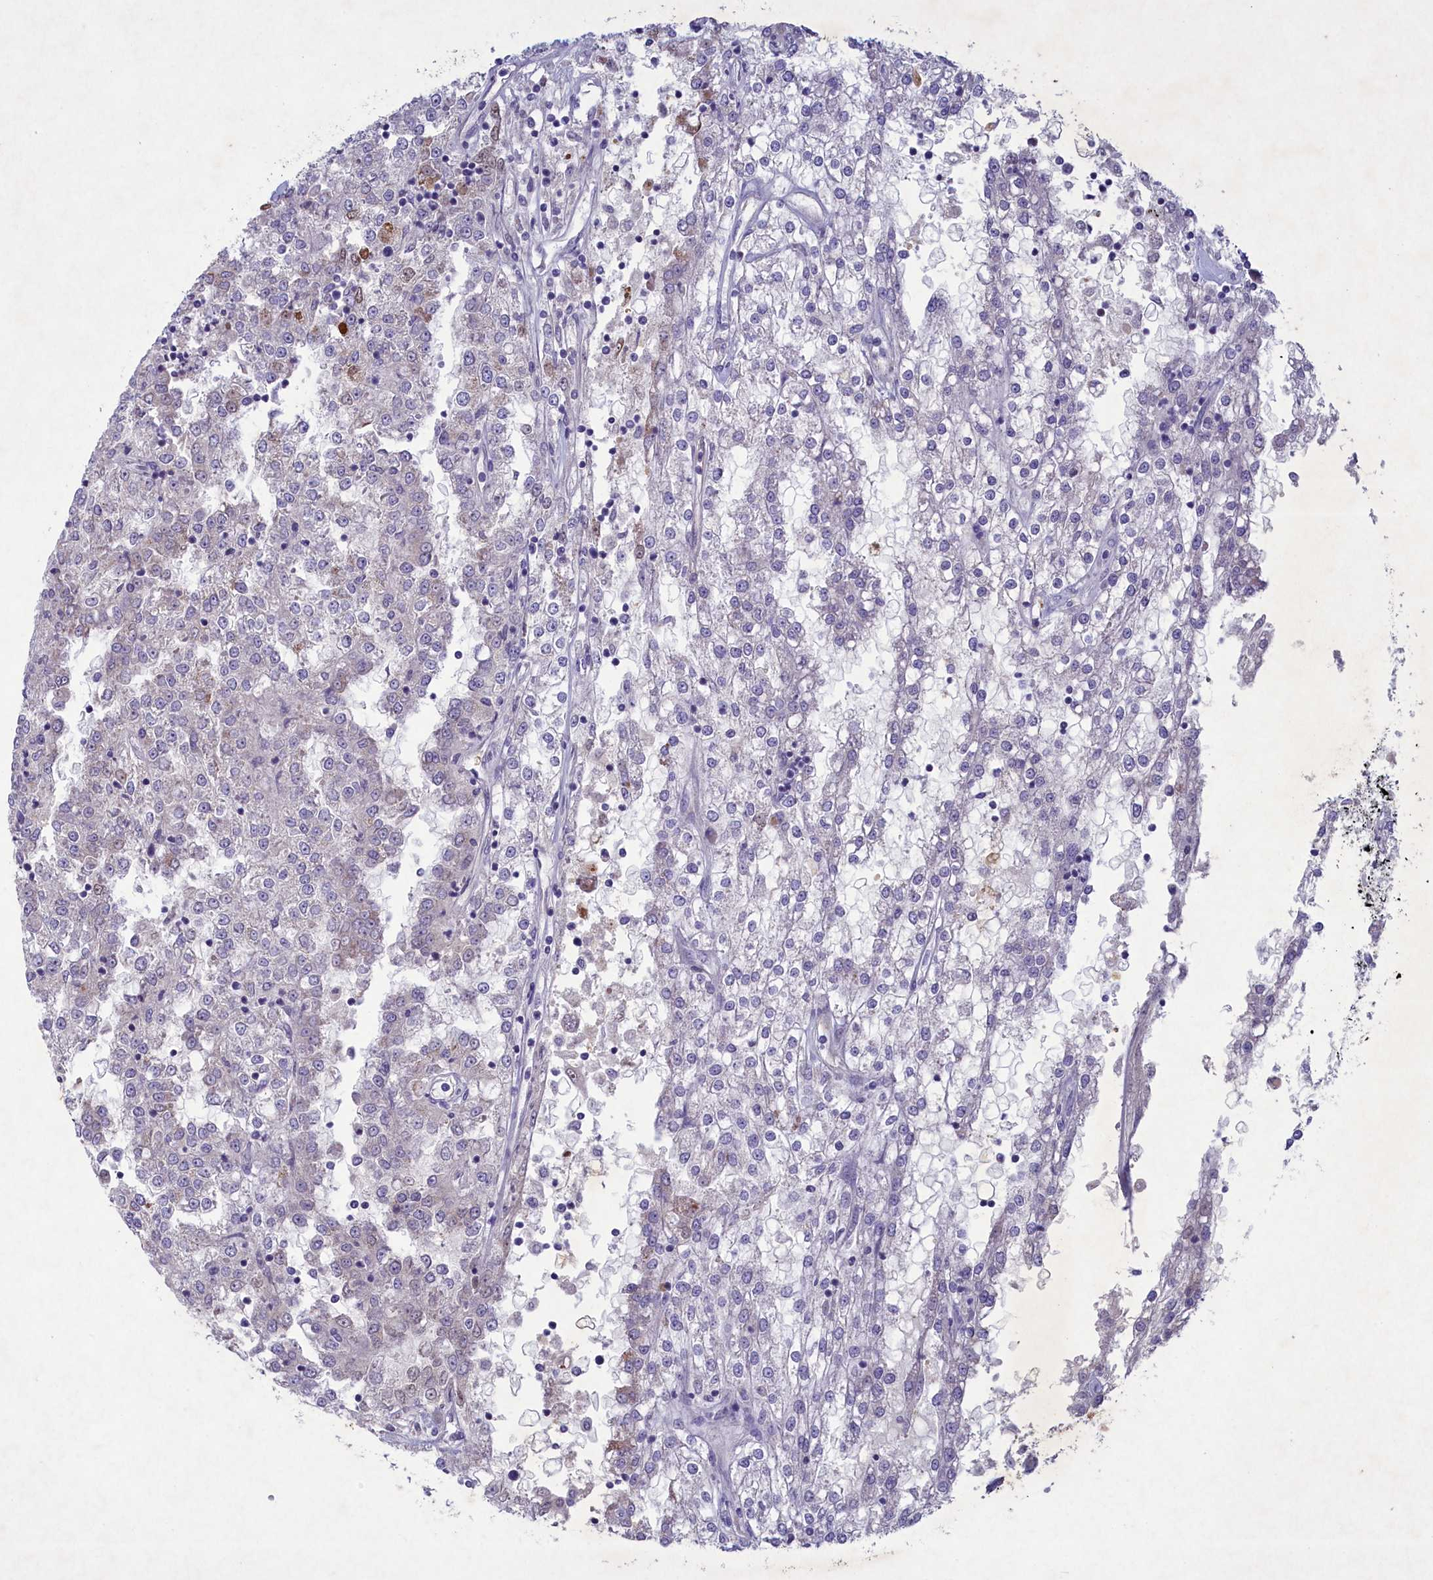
{"staining": {"intensity": "negative", "quantity": "none", "location": "none"}, "tissue": "renal cancer", "cell_type": "Tumor cells", "image_type": "cancer", "snomed": [{"axis": "morphology", "description": "Adenocarcinoma, NOS"}, {"axis": "topography", "description": "Kidney"}], "caption": "A photomicrograph of renal cancer (adenocarcinoma) stained for a protein shows no brown staining in tumor cells.", "gene": "PLEKHG6", "patient": {"sex": "female", "age": 52}}